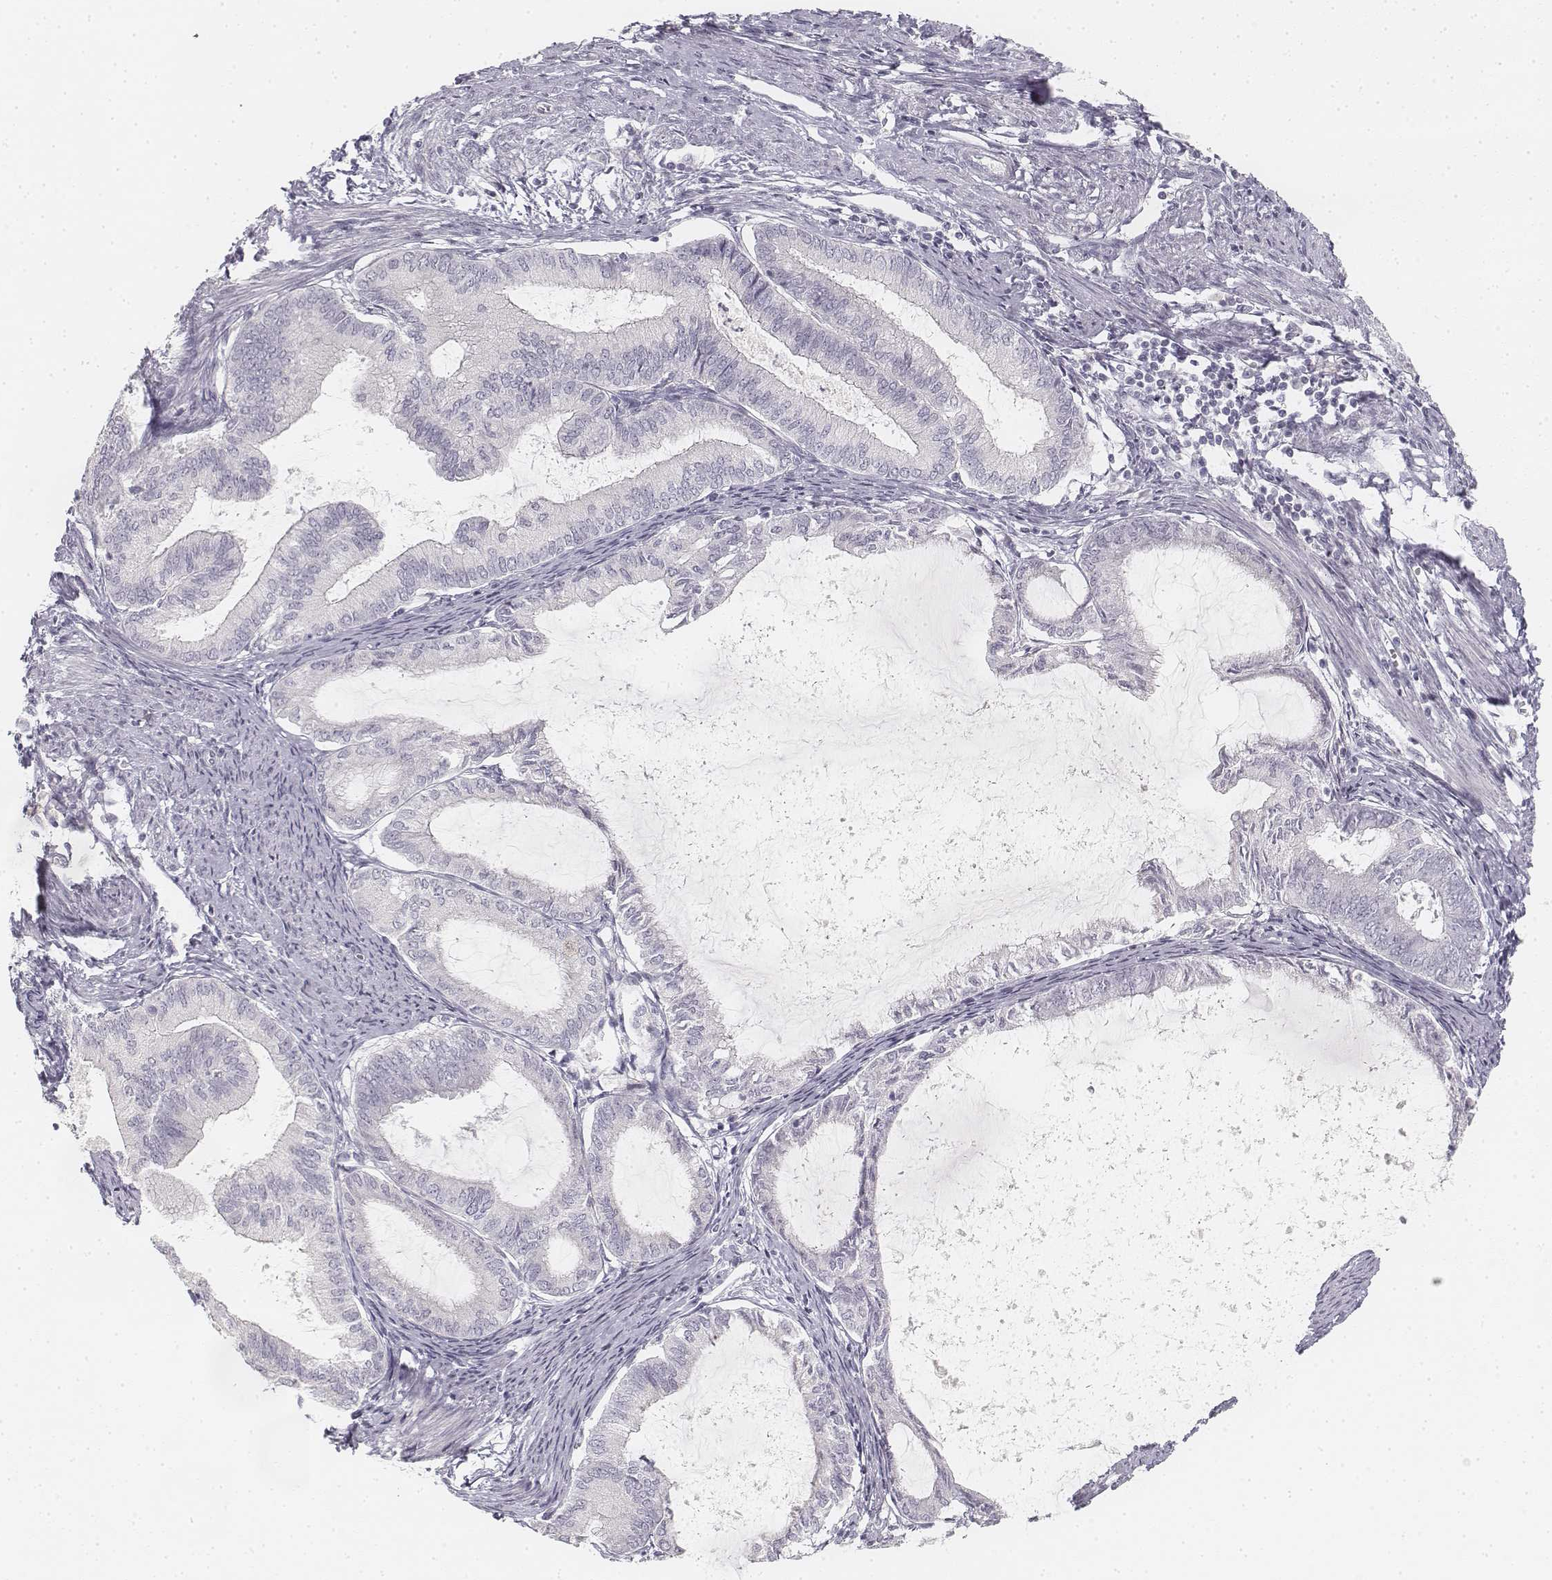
{"staining": {"intensity": "negative", "quantity": "none", "location": "none"}, "tissue": "endometrial cancer", "cell_type": "Tumor cells", "image_type": "cancer", "snomed": [{"axis": "morphology", "description": "Adenocarcinoma, NOS"}, {"axis": "topography", "description": "Endometrium"}], "caption": "Micrograph shows no protein expression in tumor cells of endometrial adenocarcinoma tissue.", "gene": "DSG4", "patient": {"sex": "female", "age": 86}}